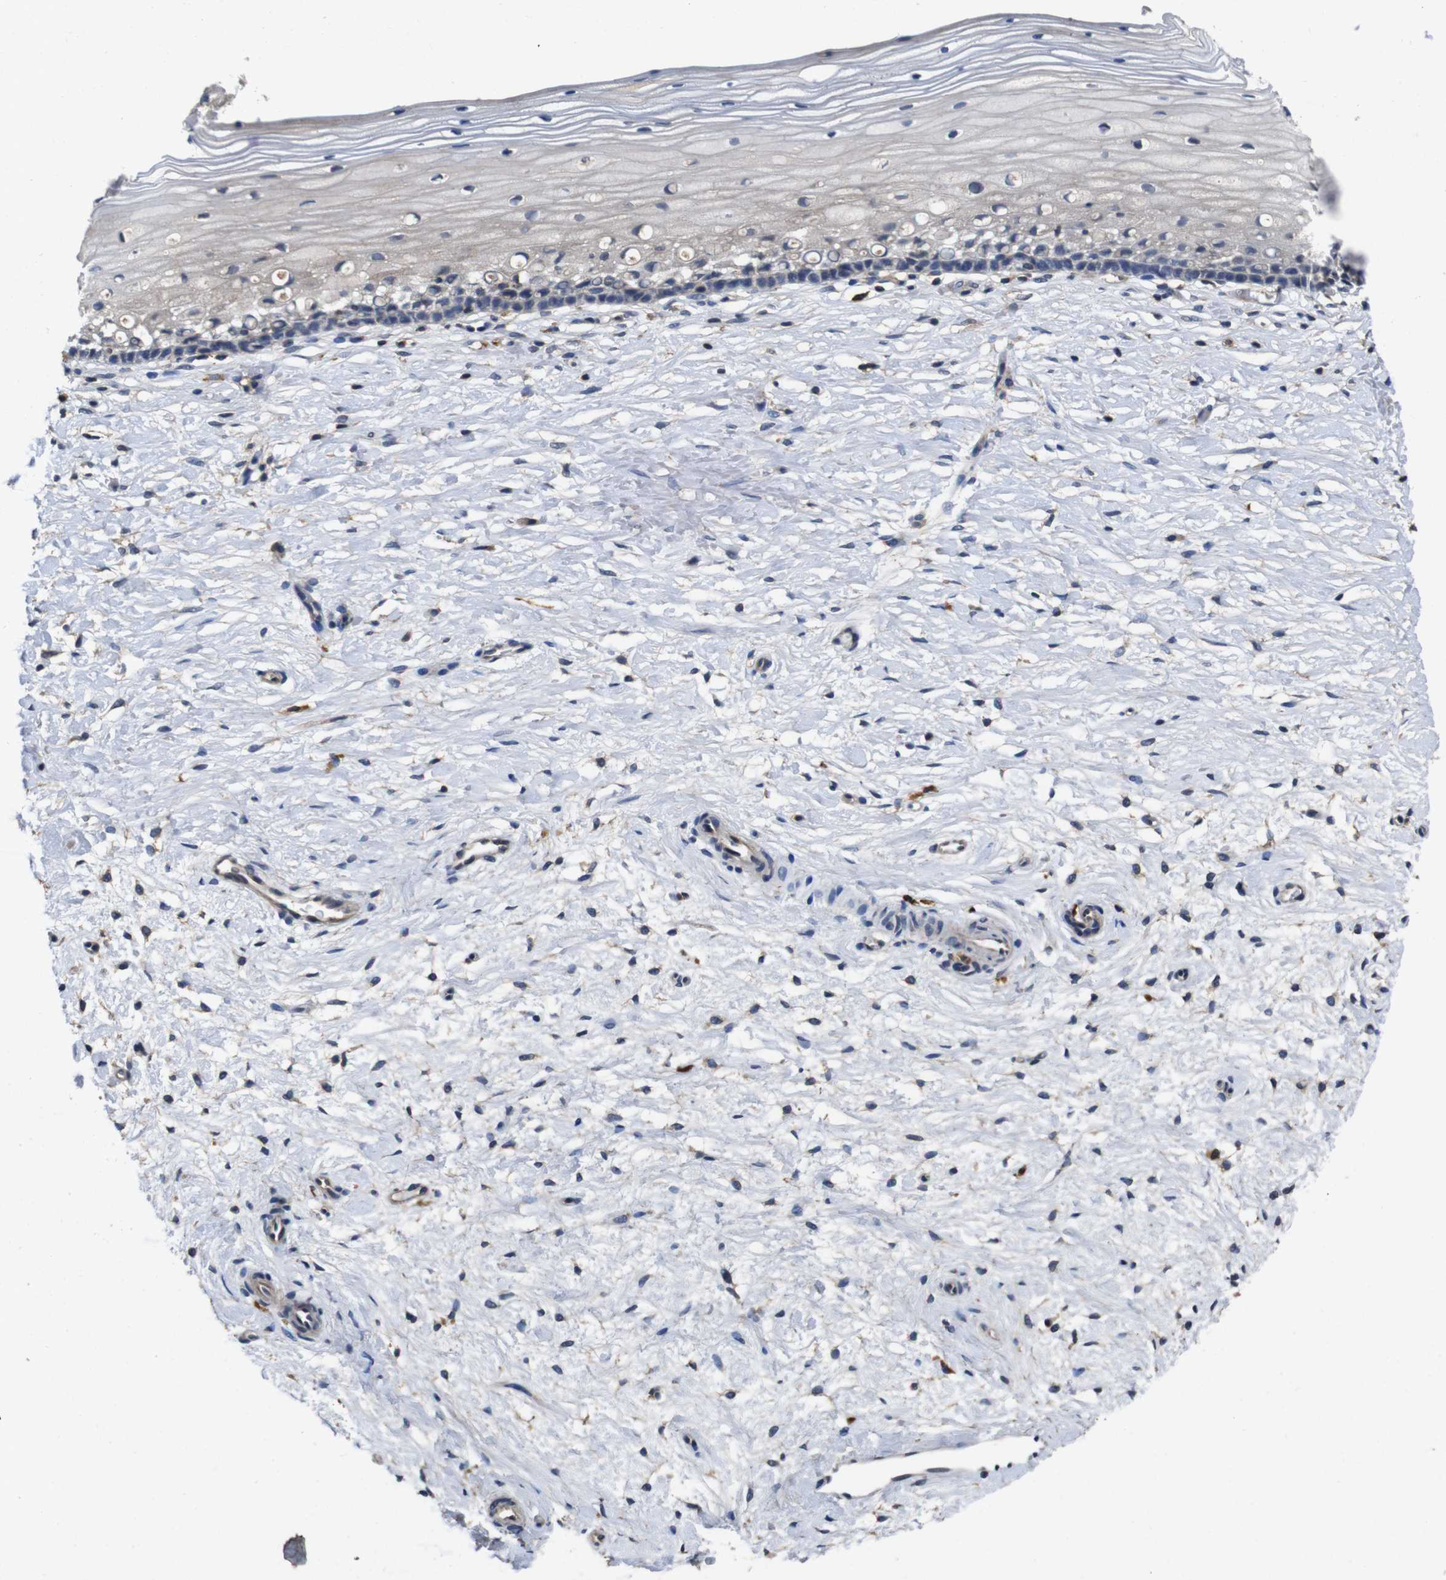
{"staining": {"intensity": "weak", "quantity": "<25%", "location": "cytoplasmic/membranous"}, "tissue": "cervix", "cell_type": "Squamous epithelial cells", "image_type": "normal", "snomed": [{"axis": "morphology", "description": "Normal tissue, NOS"}, {"axis": "topography", "description": "Cervix"}], "caption": "Squamous epithelial cells show no significant positivity in unremarkable cervix.", "gene": "GLIPR1", "patient": {"sex": "female", "age": 39}}